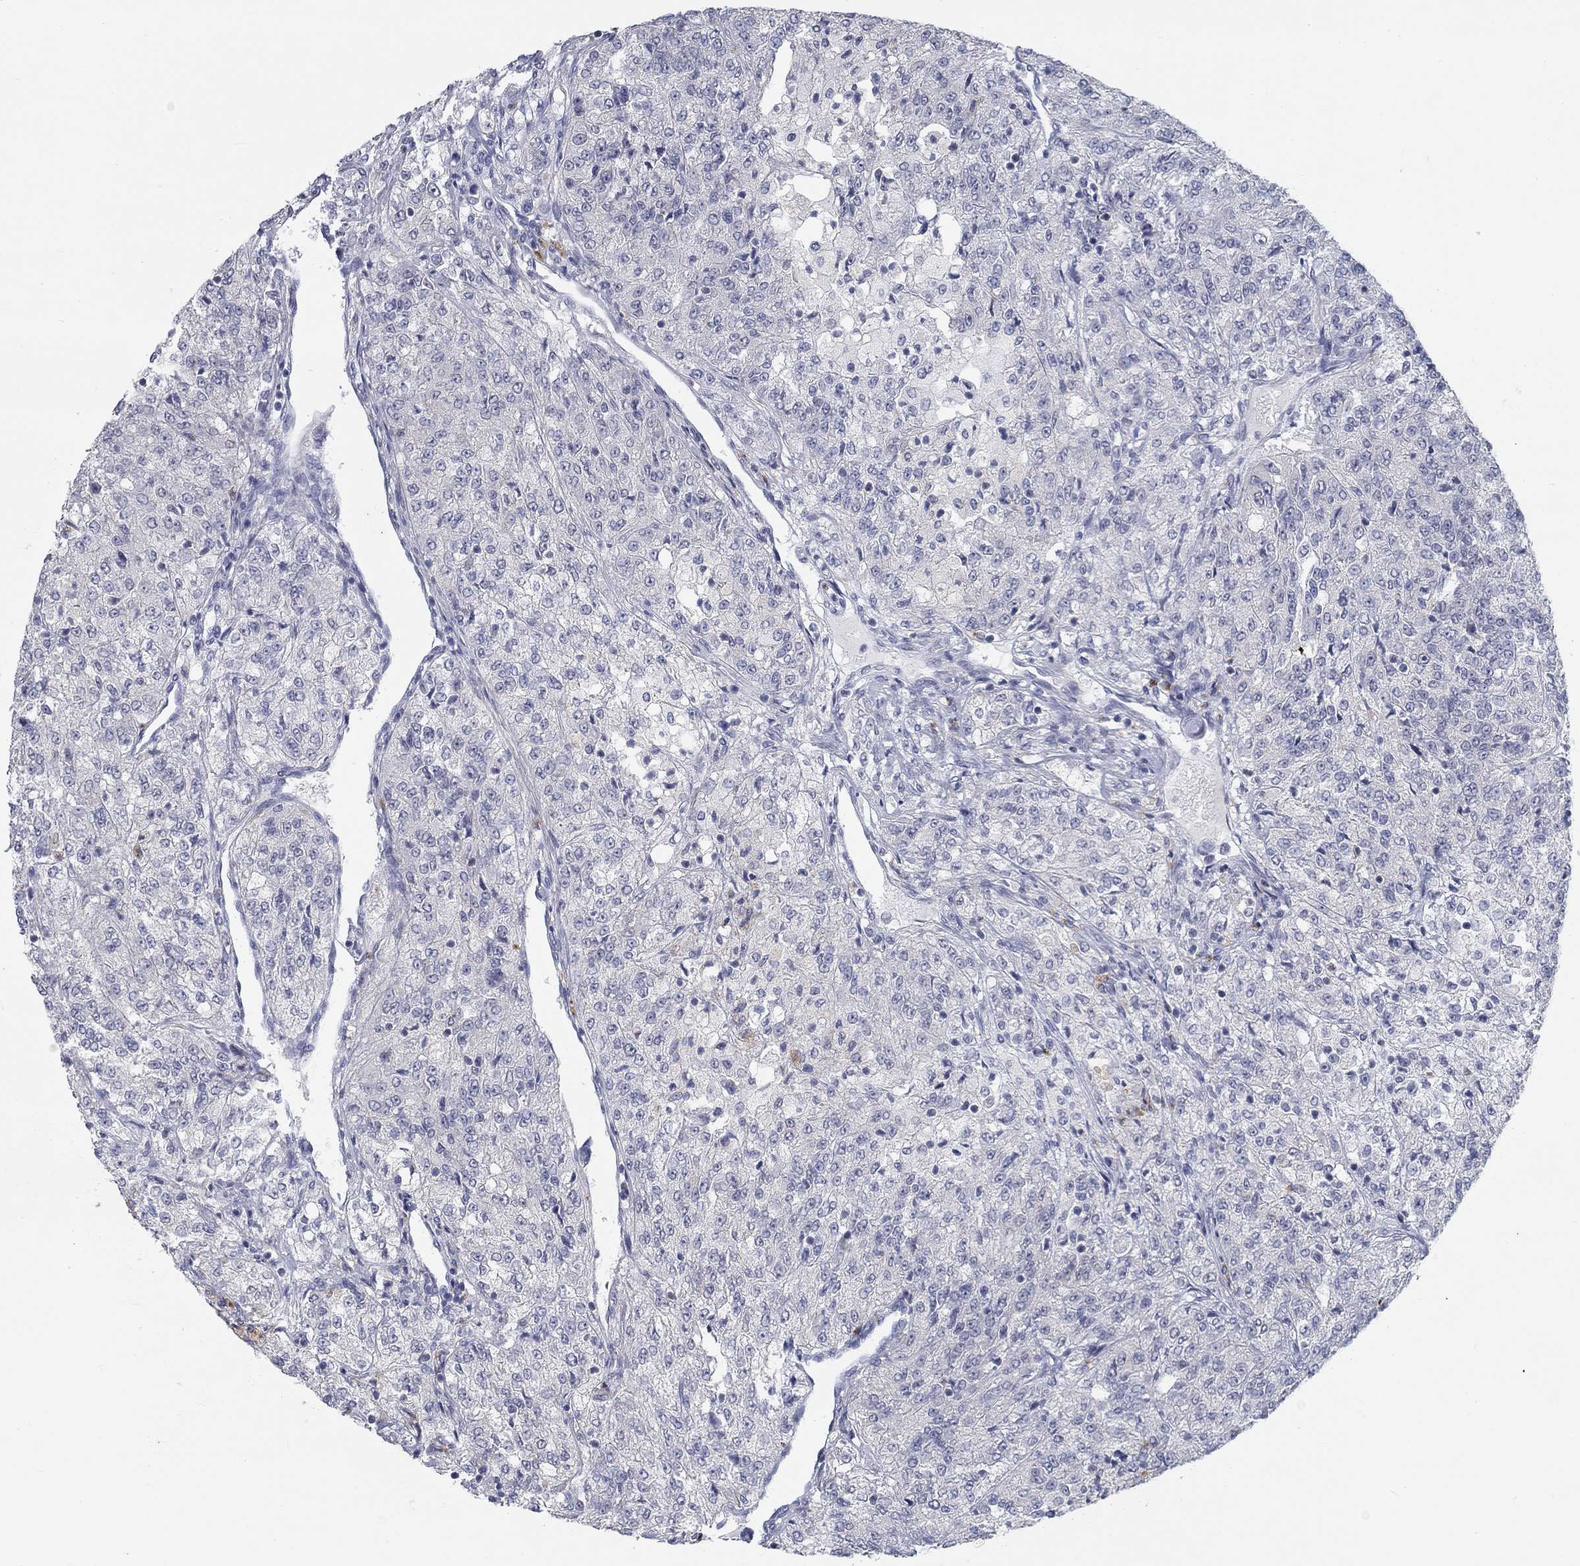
{"staining": {"intensity": "negative", "quantity": "none", "location": "none"}, "tissue": "renal cancer", "cell_type": "Tumor cells", "image_type": "cancer", "snomed": [{"axis": "morphology", "description": "Adenocarcinoma, NOS"}, {"axis": "topography", "description": "Kidney"}], "caption": "Tumor cells show no significant protein positivity in adenocarcinoma (renal). (Stains: DAB immunohistochemistry (IHC) with hematoxylin counter stain, Microscopy: brightfield microscopy at high magnification).", "gene": "MTSS2", "patient": {"sex": "female", "age": 63}}